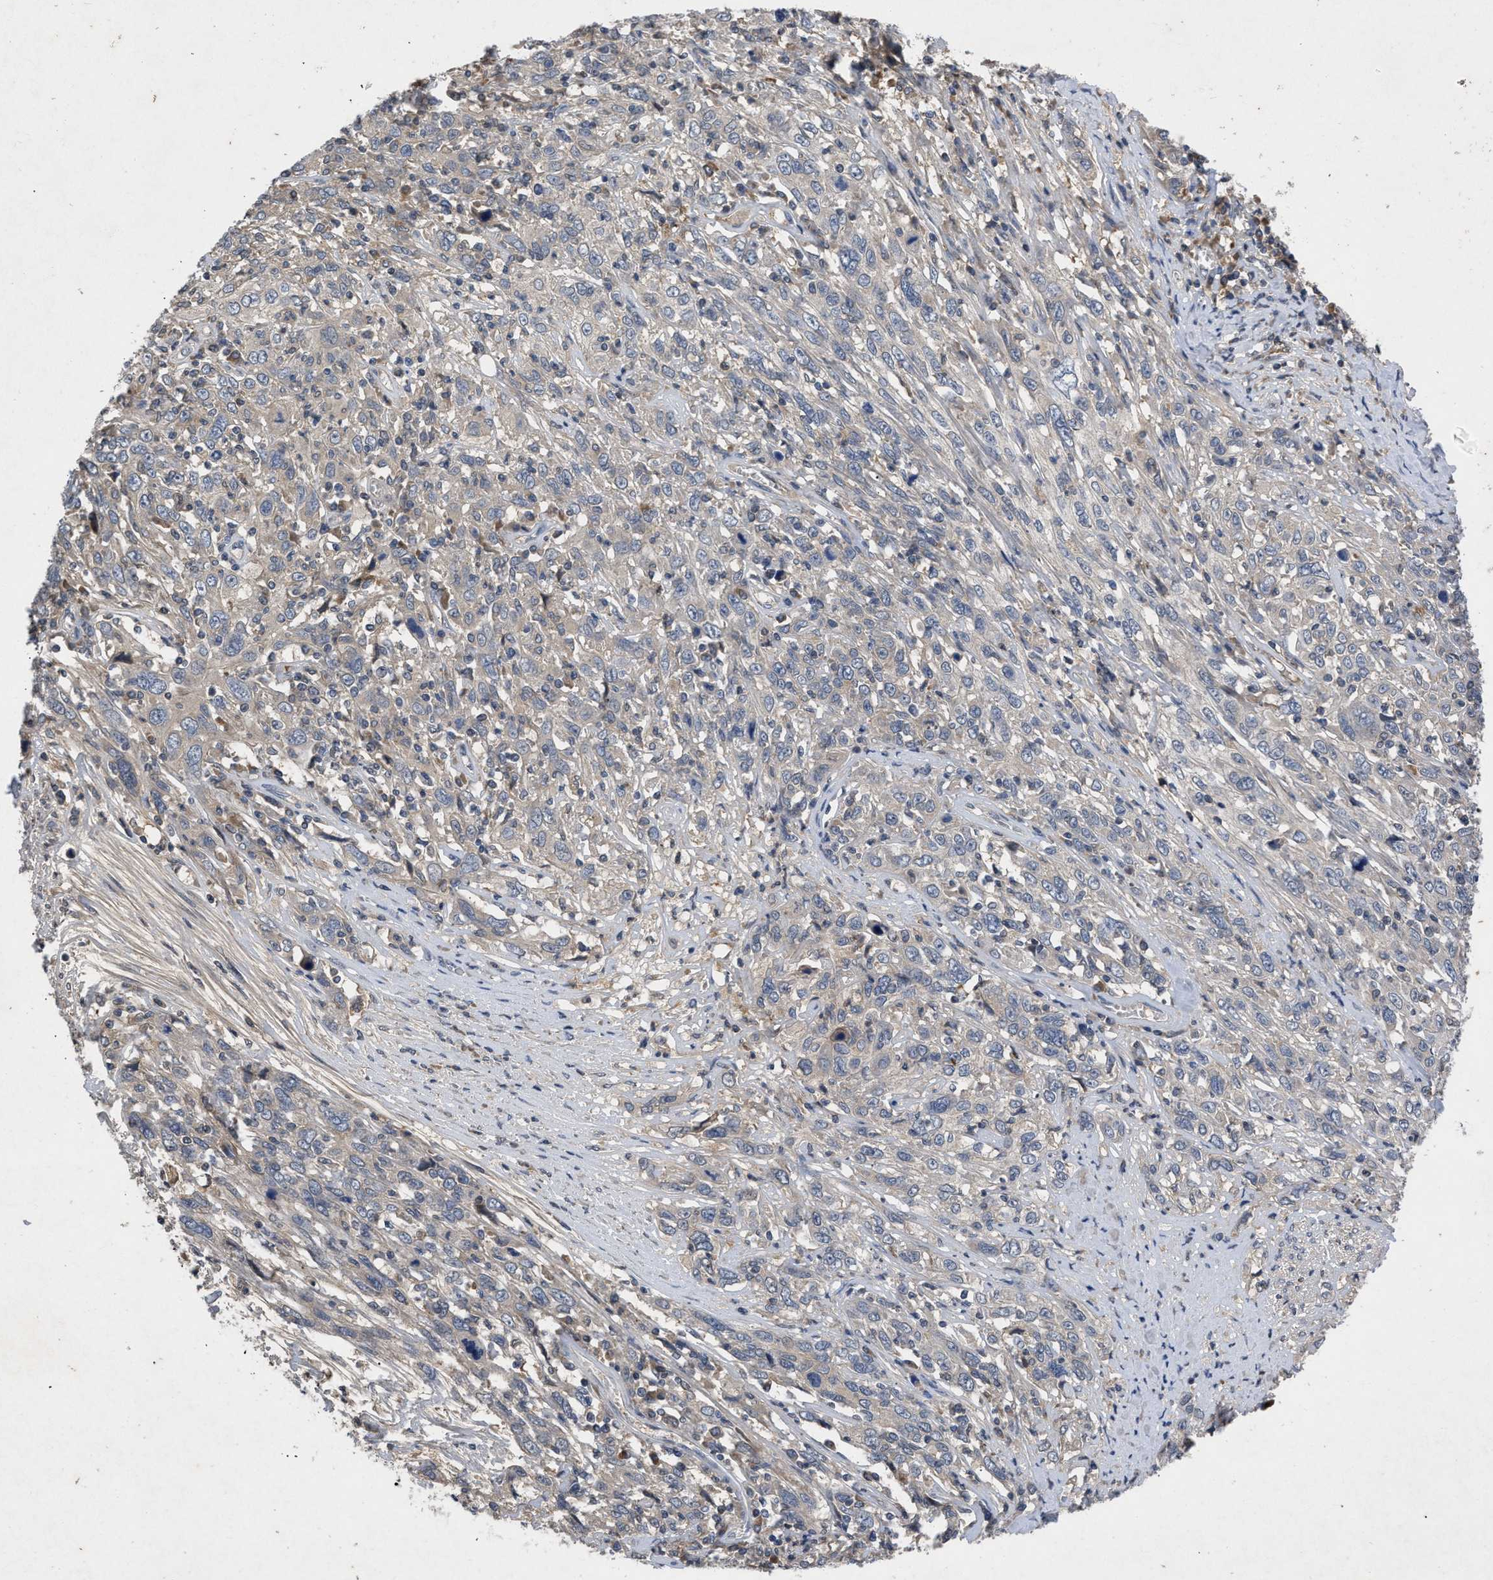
{"staining": {"intensity": "negative", "quantity": "none", "location": "none"}, "tissue": "cervical cancer", "cell_type": "Tumor cells", "image_type": "cancer", "snomed": [{"axis": "morphology", "description": "Squamous cell carcinoma, NOS"}, {"axis": "topography", "description": "Cervix"}], "caption": "Protein analysis of cervical cancer exhibits no significant positivity in tumor cells.", "gene": "VPS4A", "patient": {"sex": "female", "age": 46}}